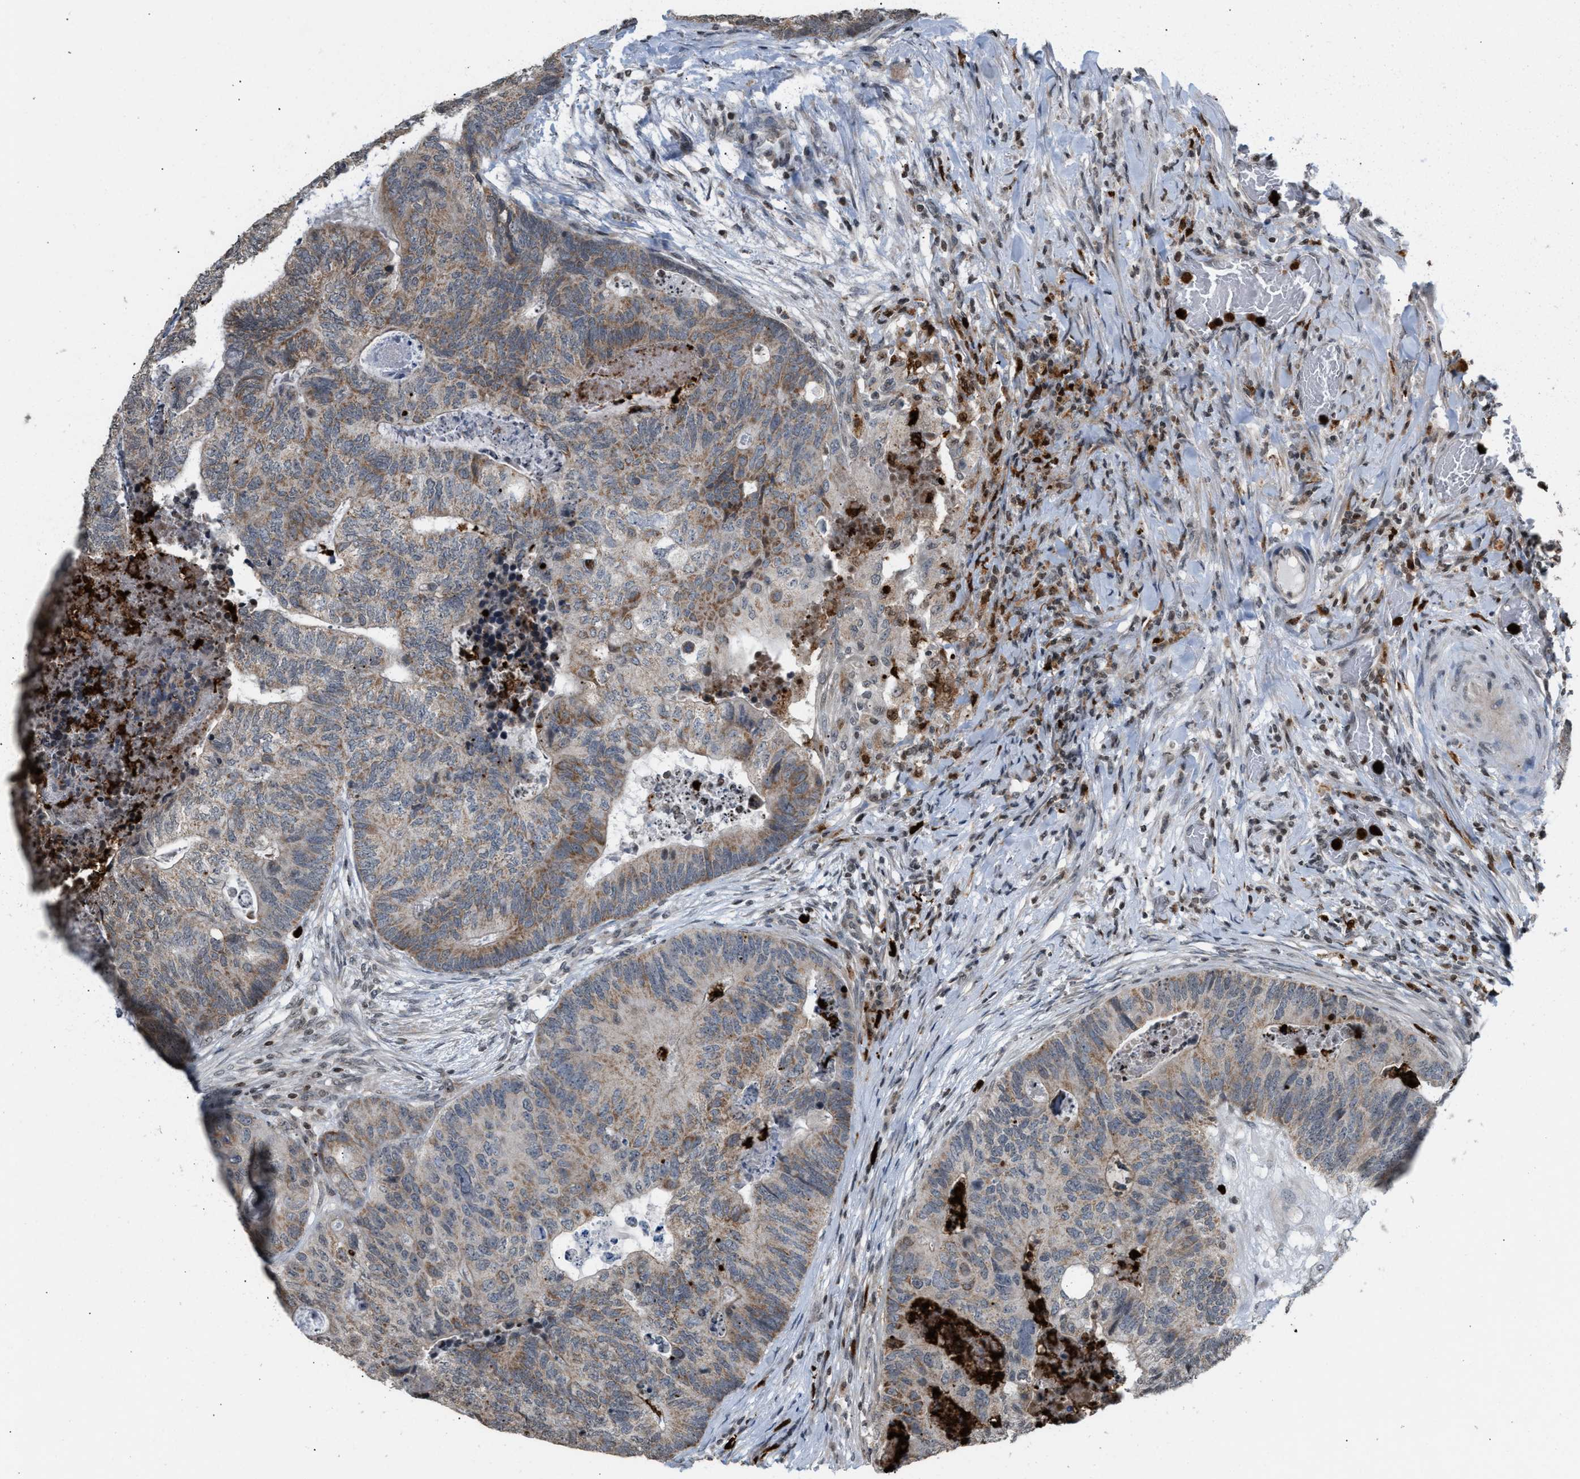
{"staining": {"intensity": "moderate", "quantity": "25%-75%", "location": "cytoplasmic/membranous"}, "tissue": "colorectal cancer", "cell_type": "Tumor cells", "image_type": "cancer", "snomed": [{"axis": "morphology", "description": "Adenocarcinoma, NOS"}, {"axis": "topography", "description": "Colon"}], "caption": "Human colorectal cancer stained with a brown dye reveals moderate cytoplasmic/membranous positive expression in approximately 25%-75% of tumor cells.", "gene": "PRUNE2", "patient": {"sex": "female", "age": 67}}